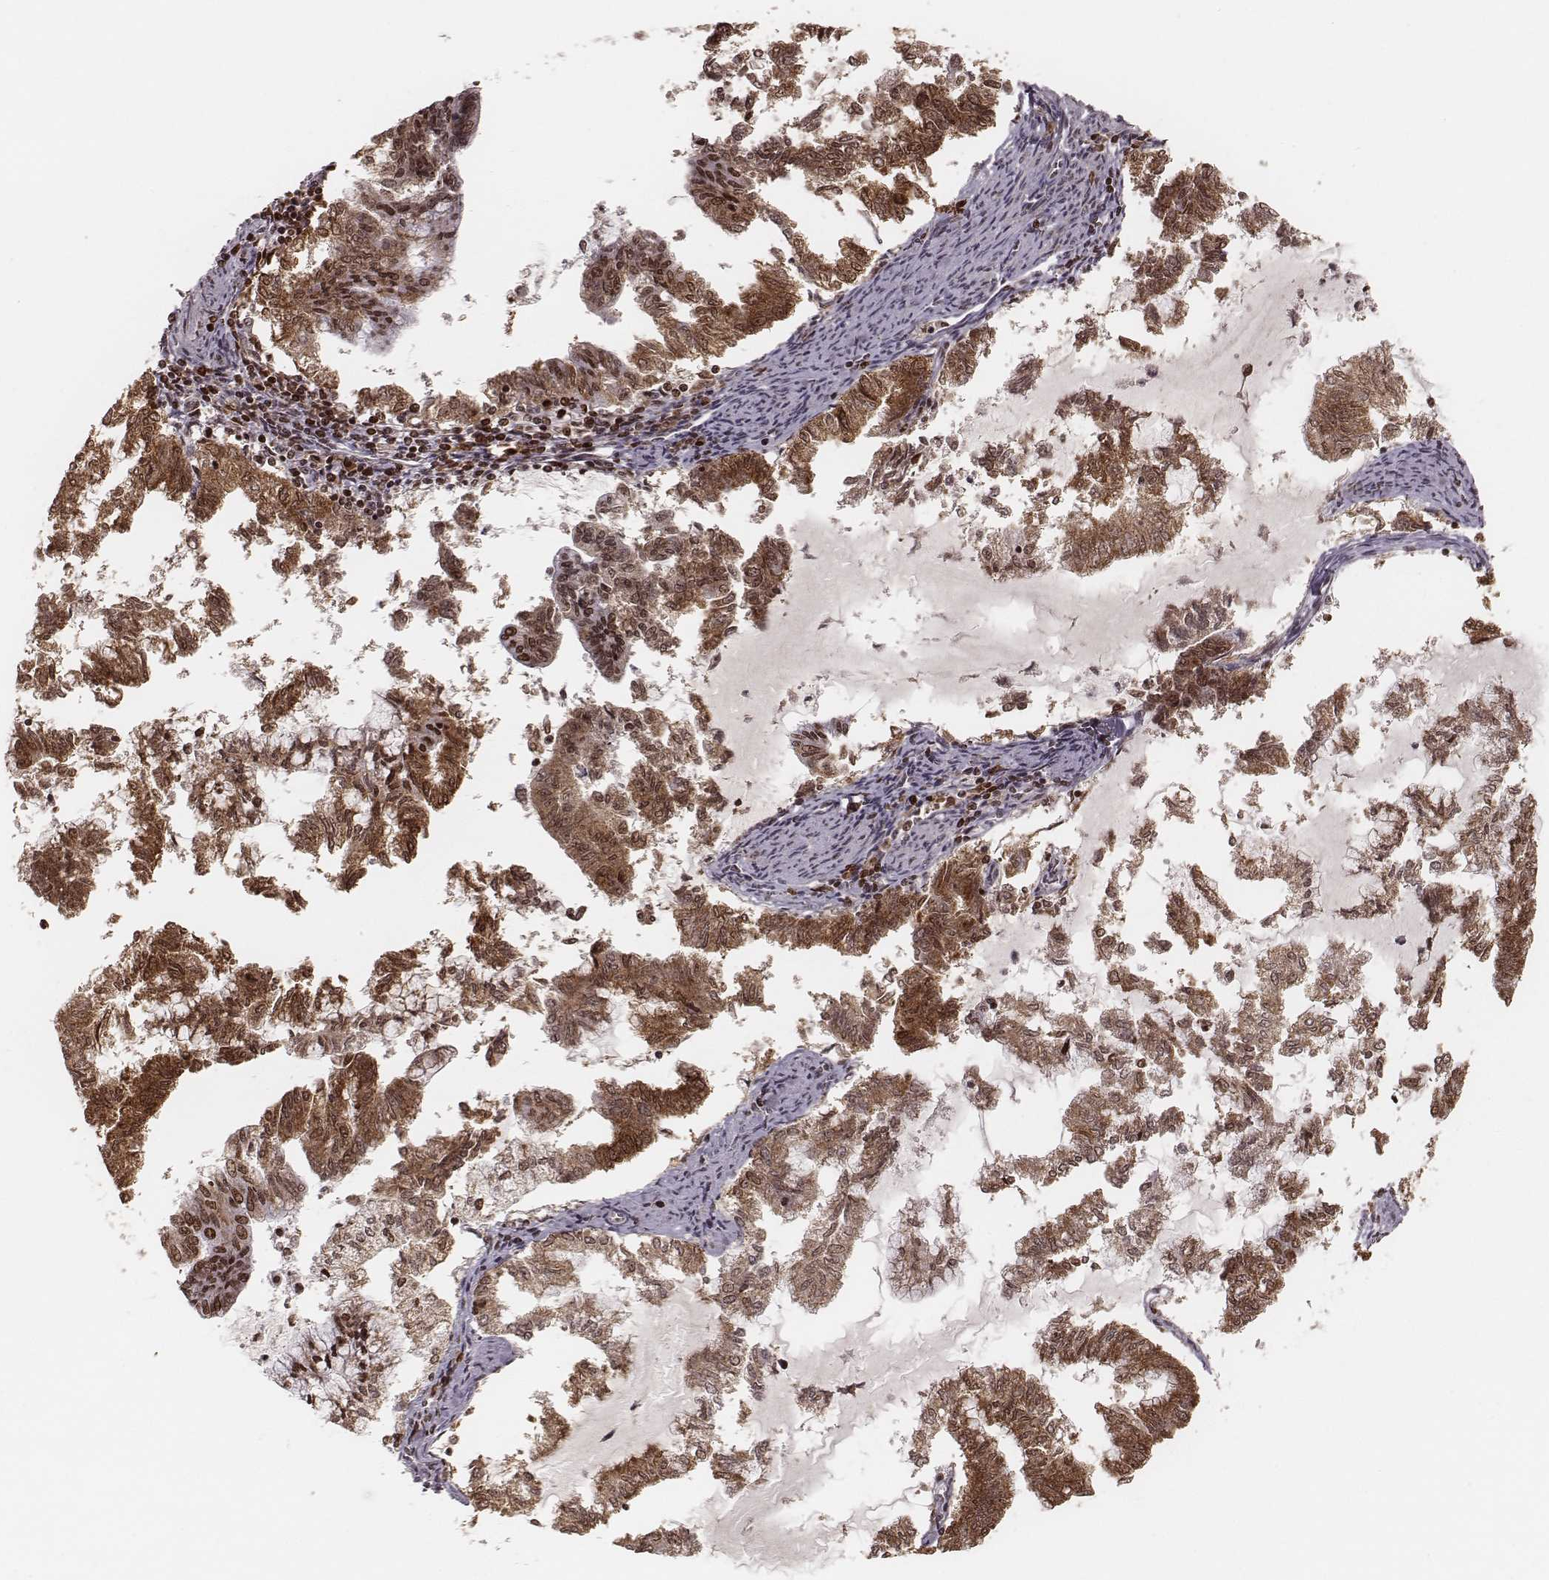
{"staining": {"intensity": "moderate", "quantity": ">75%", "location": "nuclear"}, "tissue": "endometrial cancer", "cell_type": "Tumor cells", "image_type": "cancer", "snomed": [{"axis": "morphology", "description": "Adenocarcinoma, NOS"}, {"axis": "topography", "description": "Endometrium"}], "caption": "Immunohistochemistry (IHC) micrograph of adenocarcinoma (endometrial) stained for a protein (brown), which reveals medium levels of moderate nuclear staining in approximately >75% of tumor cells.", "gene": "PARP1", "patient": {"sex": "female", "age": 79}}